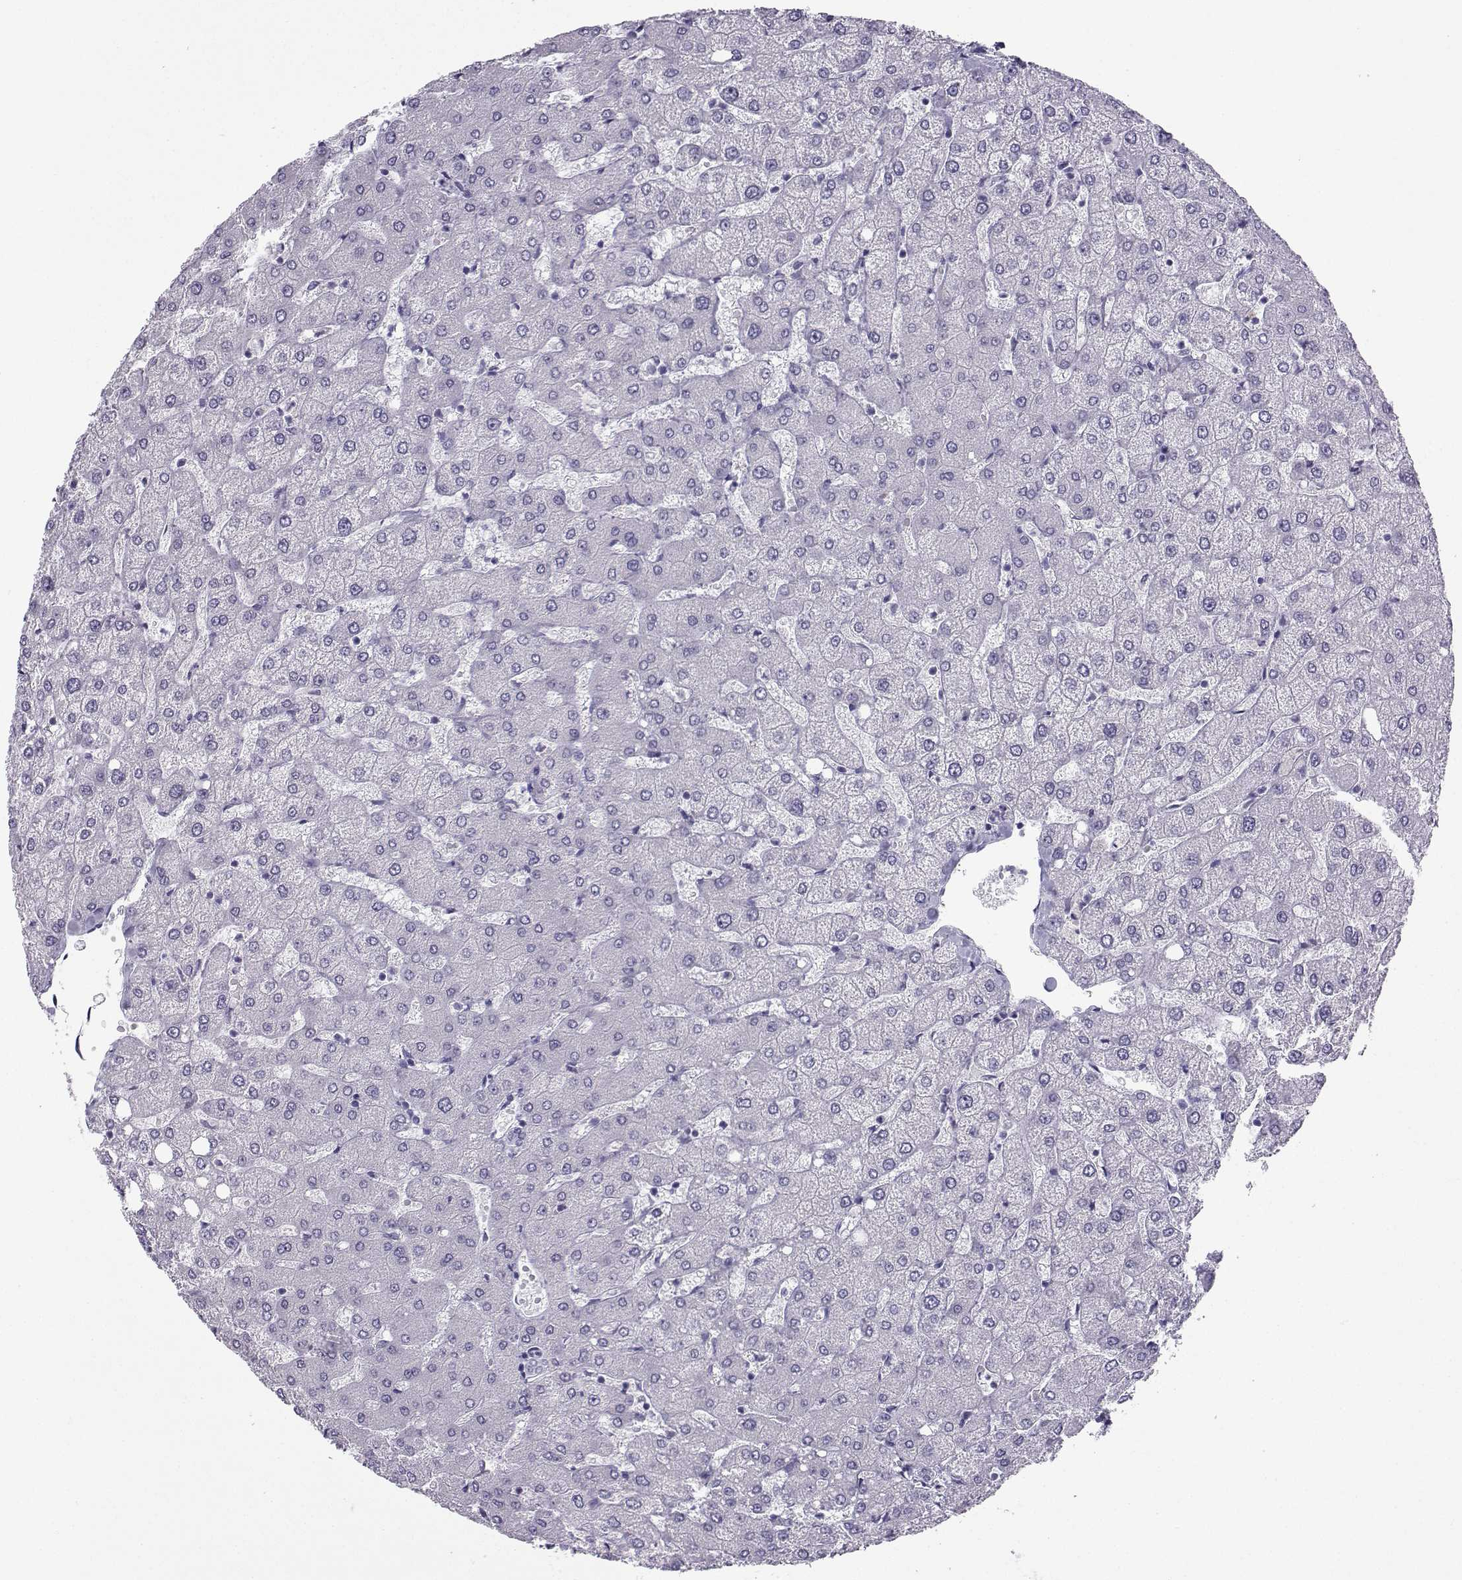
{"staining": {"intensity": "negative", "quantity": "none", "location": "none"}, "tissue": "liver", "cell_type": "Cholangiocytes", "image_type": "normal", "snomed": [{"axis": "morphology", "description": "Normal tissue, NOS"}, {"axis": "topography", "description": "Liver"}], "caption": "Immunohistochemistry (IHC) histopathology image of benign liver: liver stained with DAB (3,3'-diaminobenzidine) demonstrates no significant protein staining in cholangiocytes.", "gene": "NEFL", "patient": {"sex": "female", "age": 54}}